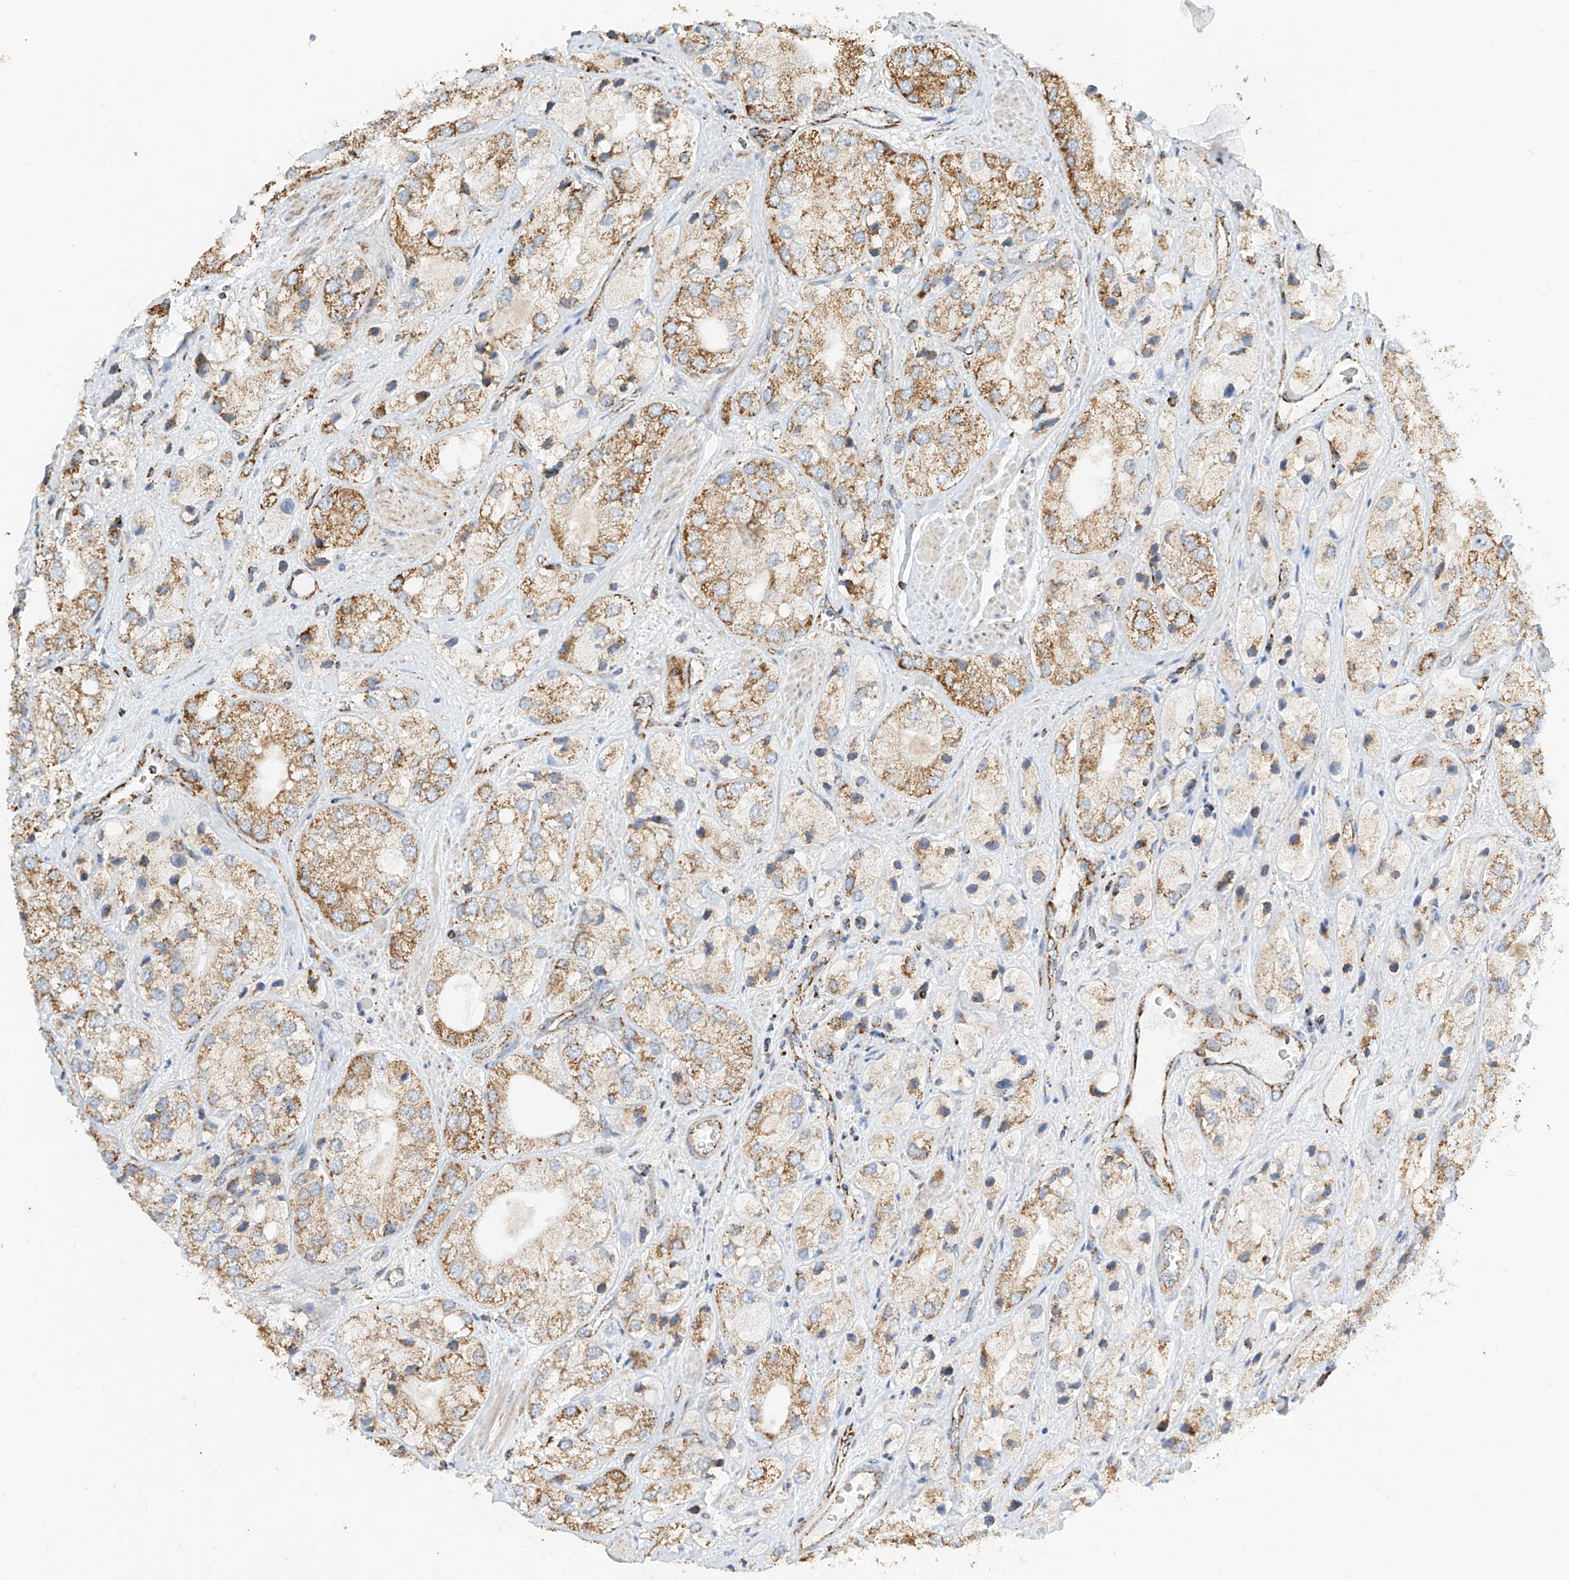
{"staining": {"intensity": "moderate", "quantity": ">75%", "location": "cytoplasmic/membranous"}, "tissue": "prostate cancer", "cell_type": "Tumor cells", "image_type": "cancer", "snomed": [{"axis": "morphology", "description": "Adenocarcinoma, High grade"}, {"axis": "topography", "description": "Prostate"}], "caption": "An image of human prostate adenocarcinoma (high-grade) stained for a protein demonstrates moderate cytoplasmic/membranous brown staining in tumor cells.", "gene": "YIPF7", "patient": {"sex": "male", "age": 50}}